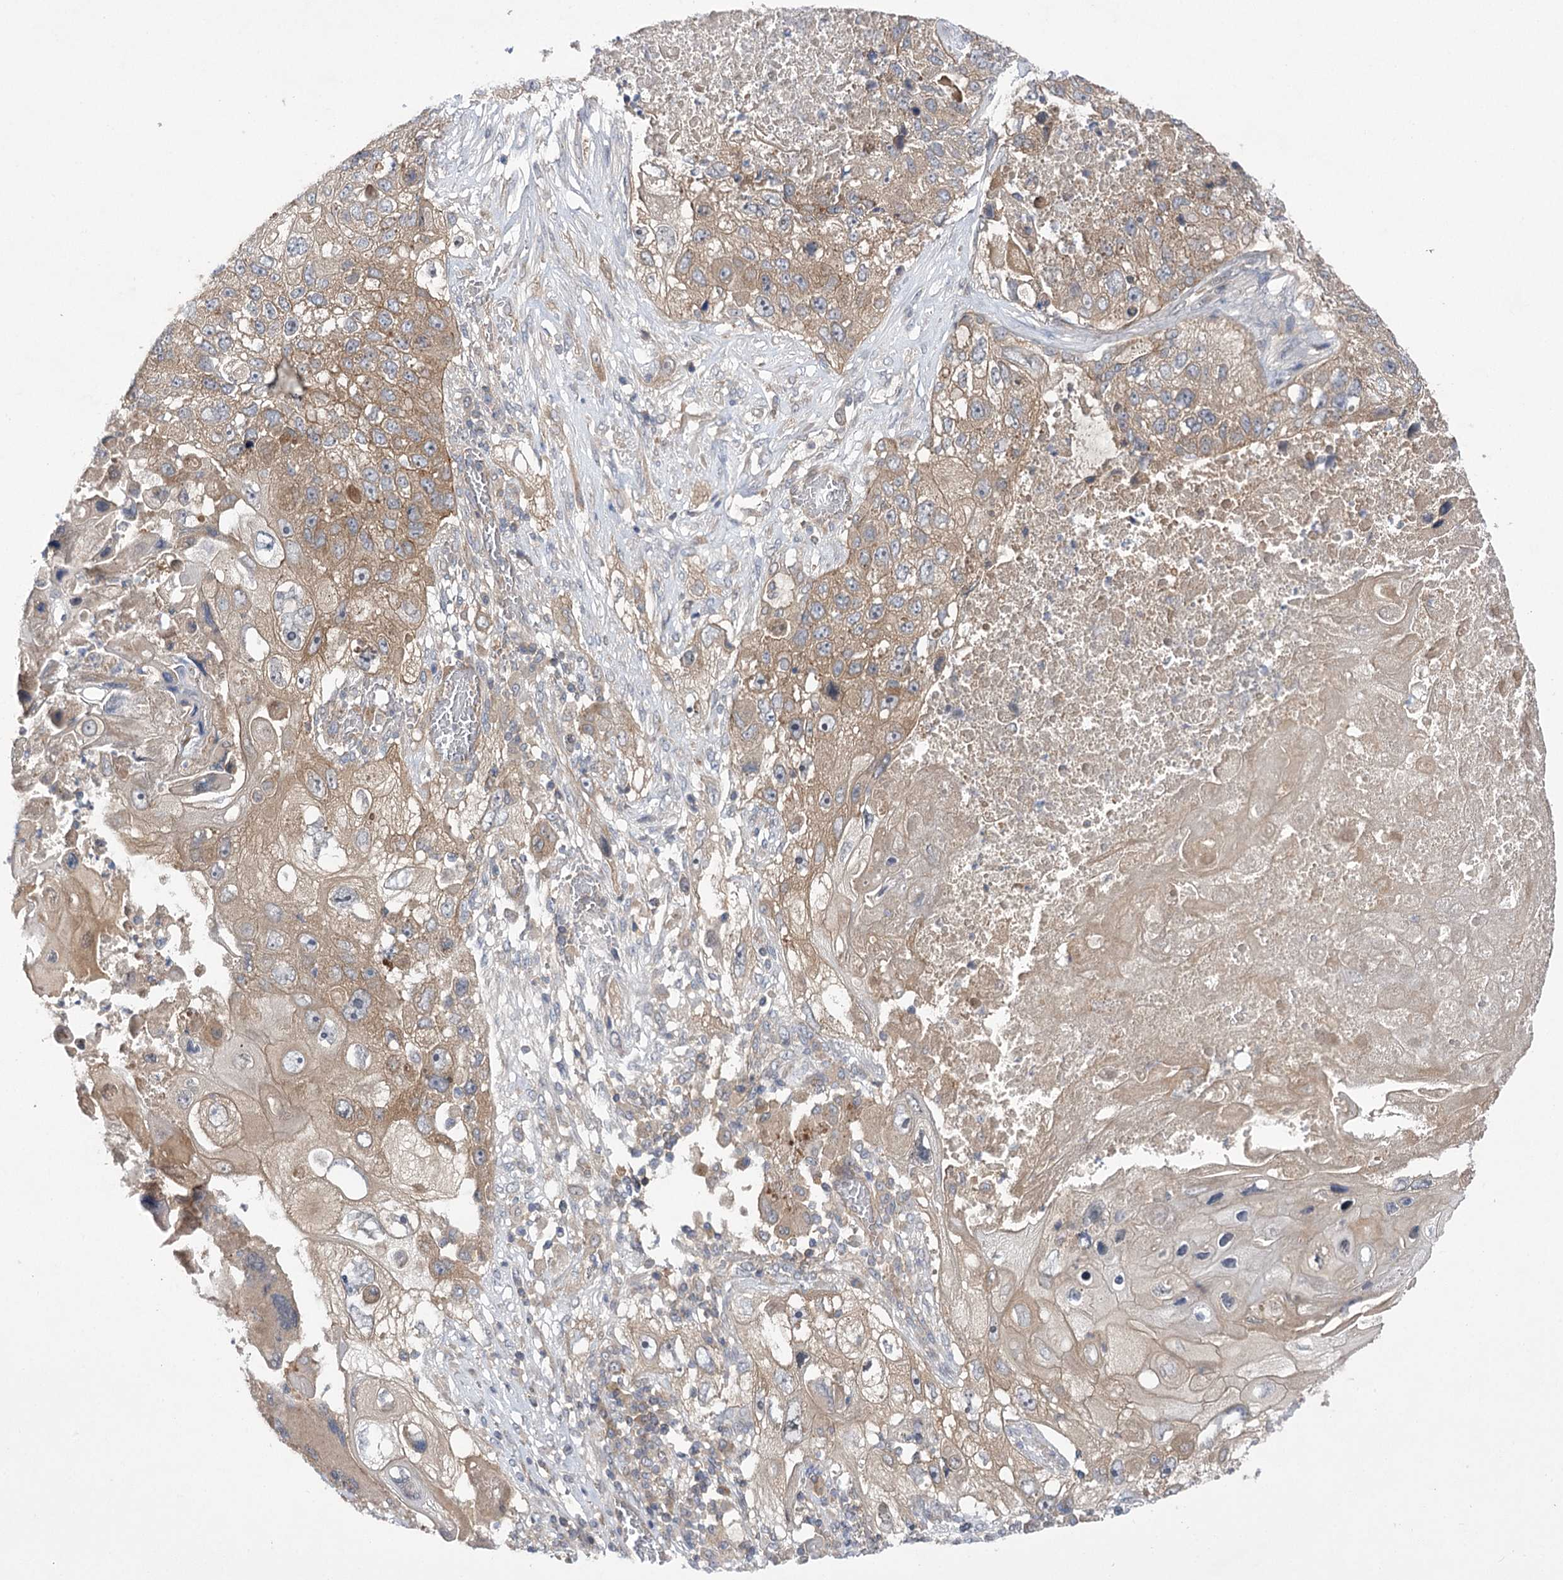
{"staining": {"intensity": "weak", "quantity": ">75%", "location": "cytoplasmic/membranous"}, "tissue": "lung cancer", "cell_type": "Tumor cells", "image_type": "cancer", "snomed": [{"axis": "morphology", "description": "Squamous cell carcinoma, NOS"}, {"axis": "topography", "description": "Lung"}], "caption": "Human squamous cell carcinoma (lung) stained with a protein marker reveals weak staining in tumor cells.", "gene": "BCR", "patient": {"sex": "male", "age": 61}}